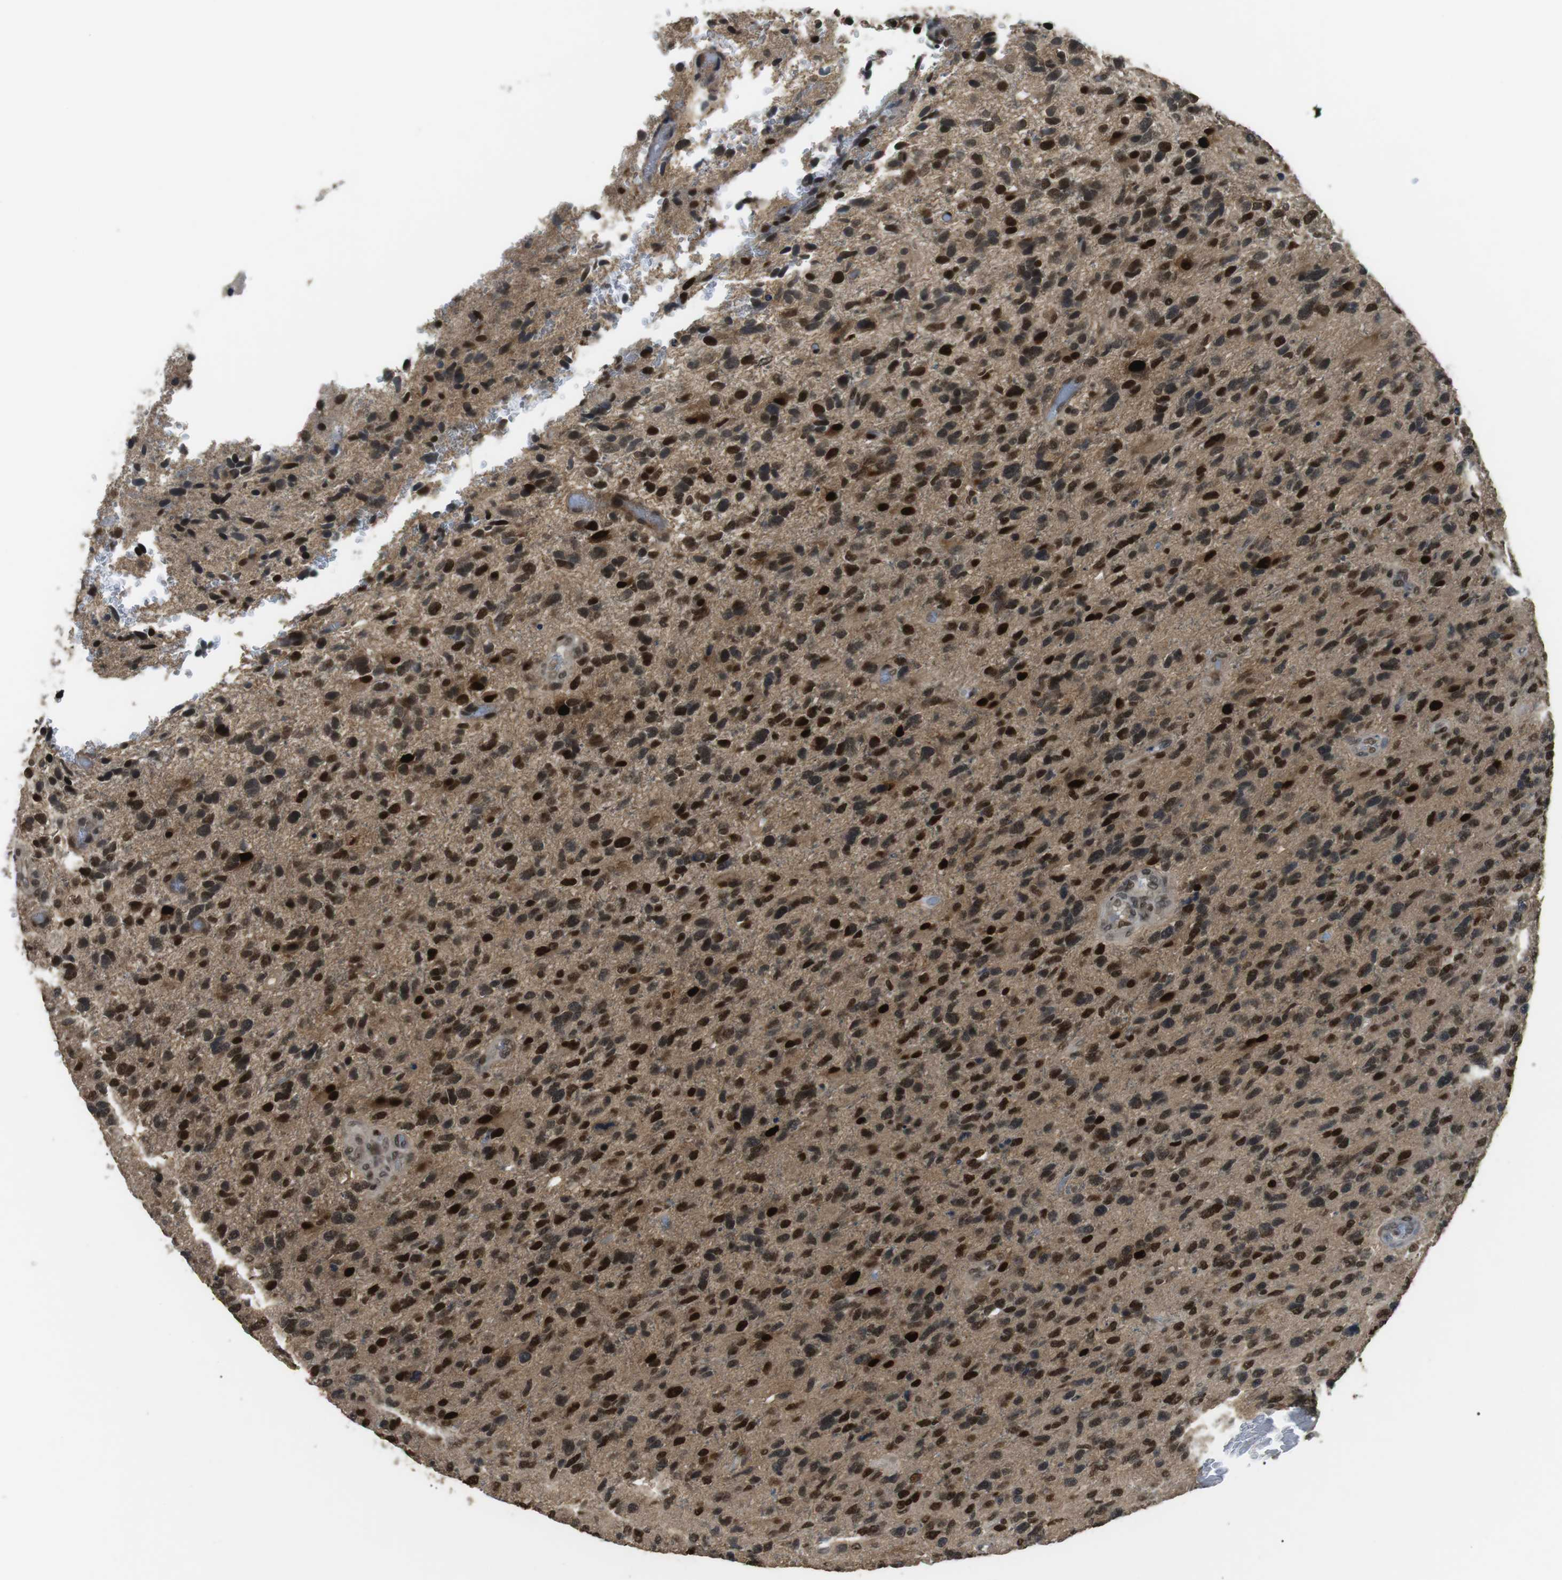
{"staining": {"intensity": "strong", "quantity": ">75%", "location": "nuclear"}, "tissue": "glioma", "cell_type": "Tumor cells", "image_type": "cancer", "snomed": [{"axis": "morphology", "description": "Glioma, malignant, High grade"}, {"axis": "topography", "description": "Brain"}], "caption": "A photomicrograph of malignant glioma (high-grade) stained for a protein demonstrates strong nuclear brown staining in tumor cells.", "gene": "ORAI3", "patient": {"sex": "female", "age": 58}}